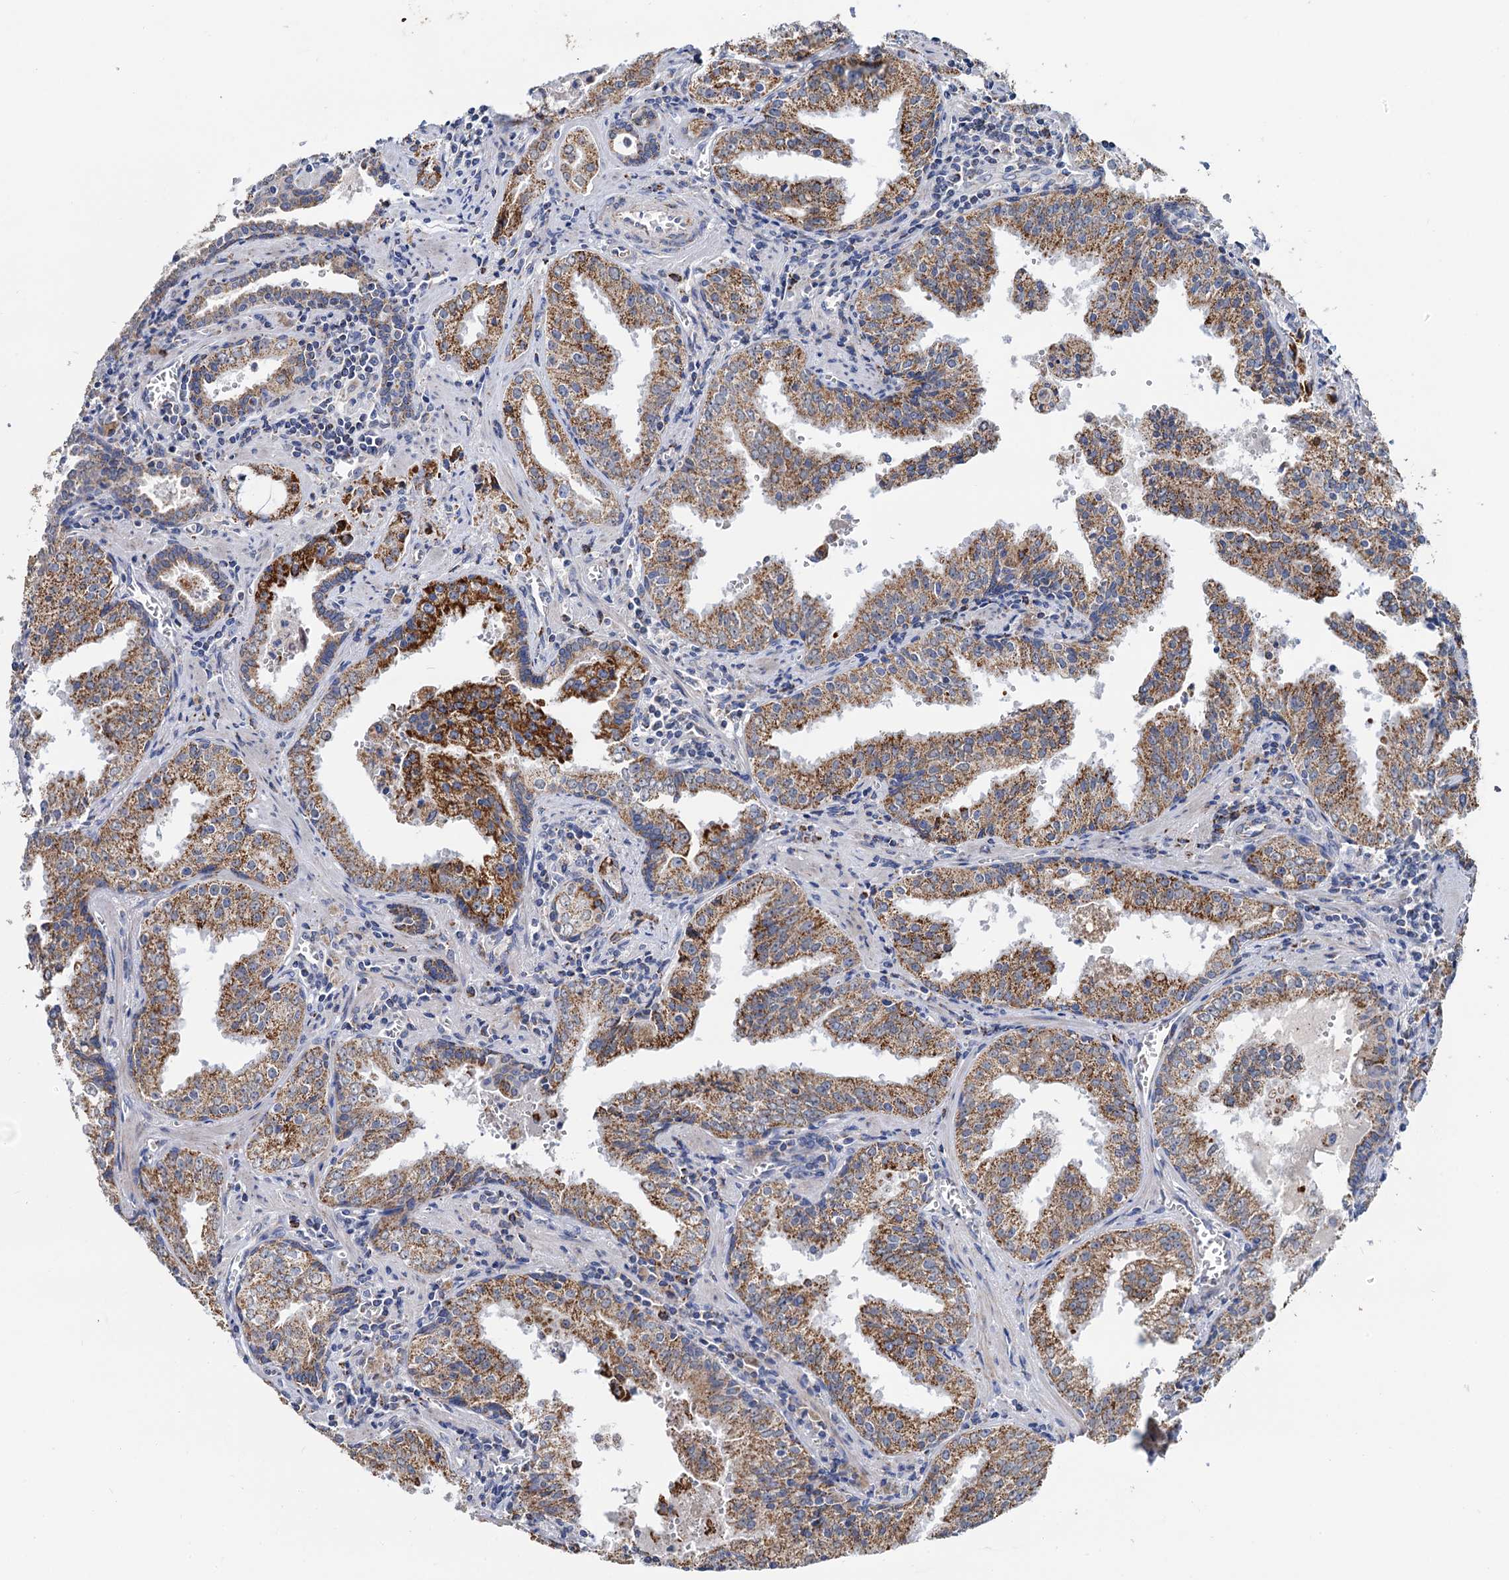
{"staining": {"intensity": "strong", "quantity": ">75%", "location": "cytoplasmic/membranous"}, "tissue": "prostate cancer", "cell_type": "Tumor cells", "image_type": "cancer", "snomed": [{"axis": "morphology", "description": "Adenocarcinoma, High grade"}, {"axis": "topography", "description": "Prostate"}], "caption": "Immunohistochemistry (DAB (3,3'-diaminobenzidine)) staining of human prostate cancer (high-grade adenocarcinoma) displays strong cytoplasmic/membranous protein positivity in approximately >75% of tumor cells.", "gene": "C2CD3", "patient": {"sex": "male", "age": 68}}